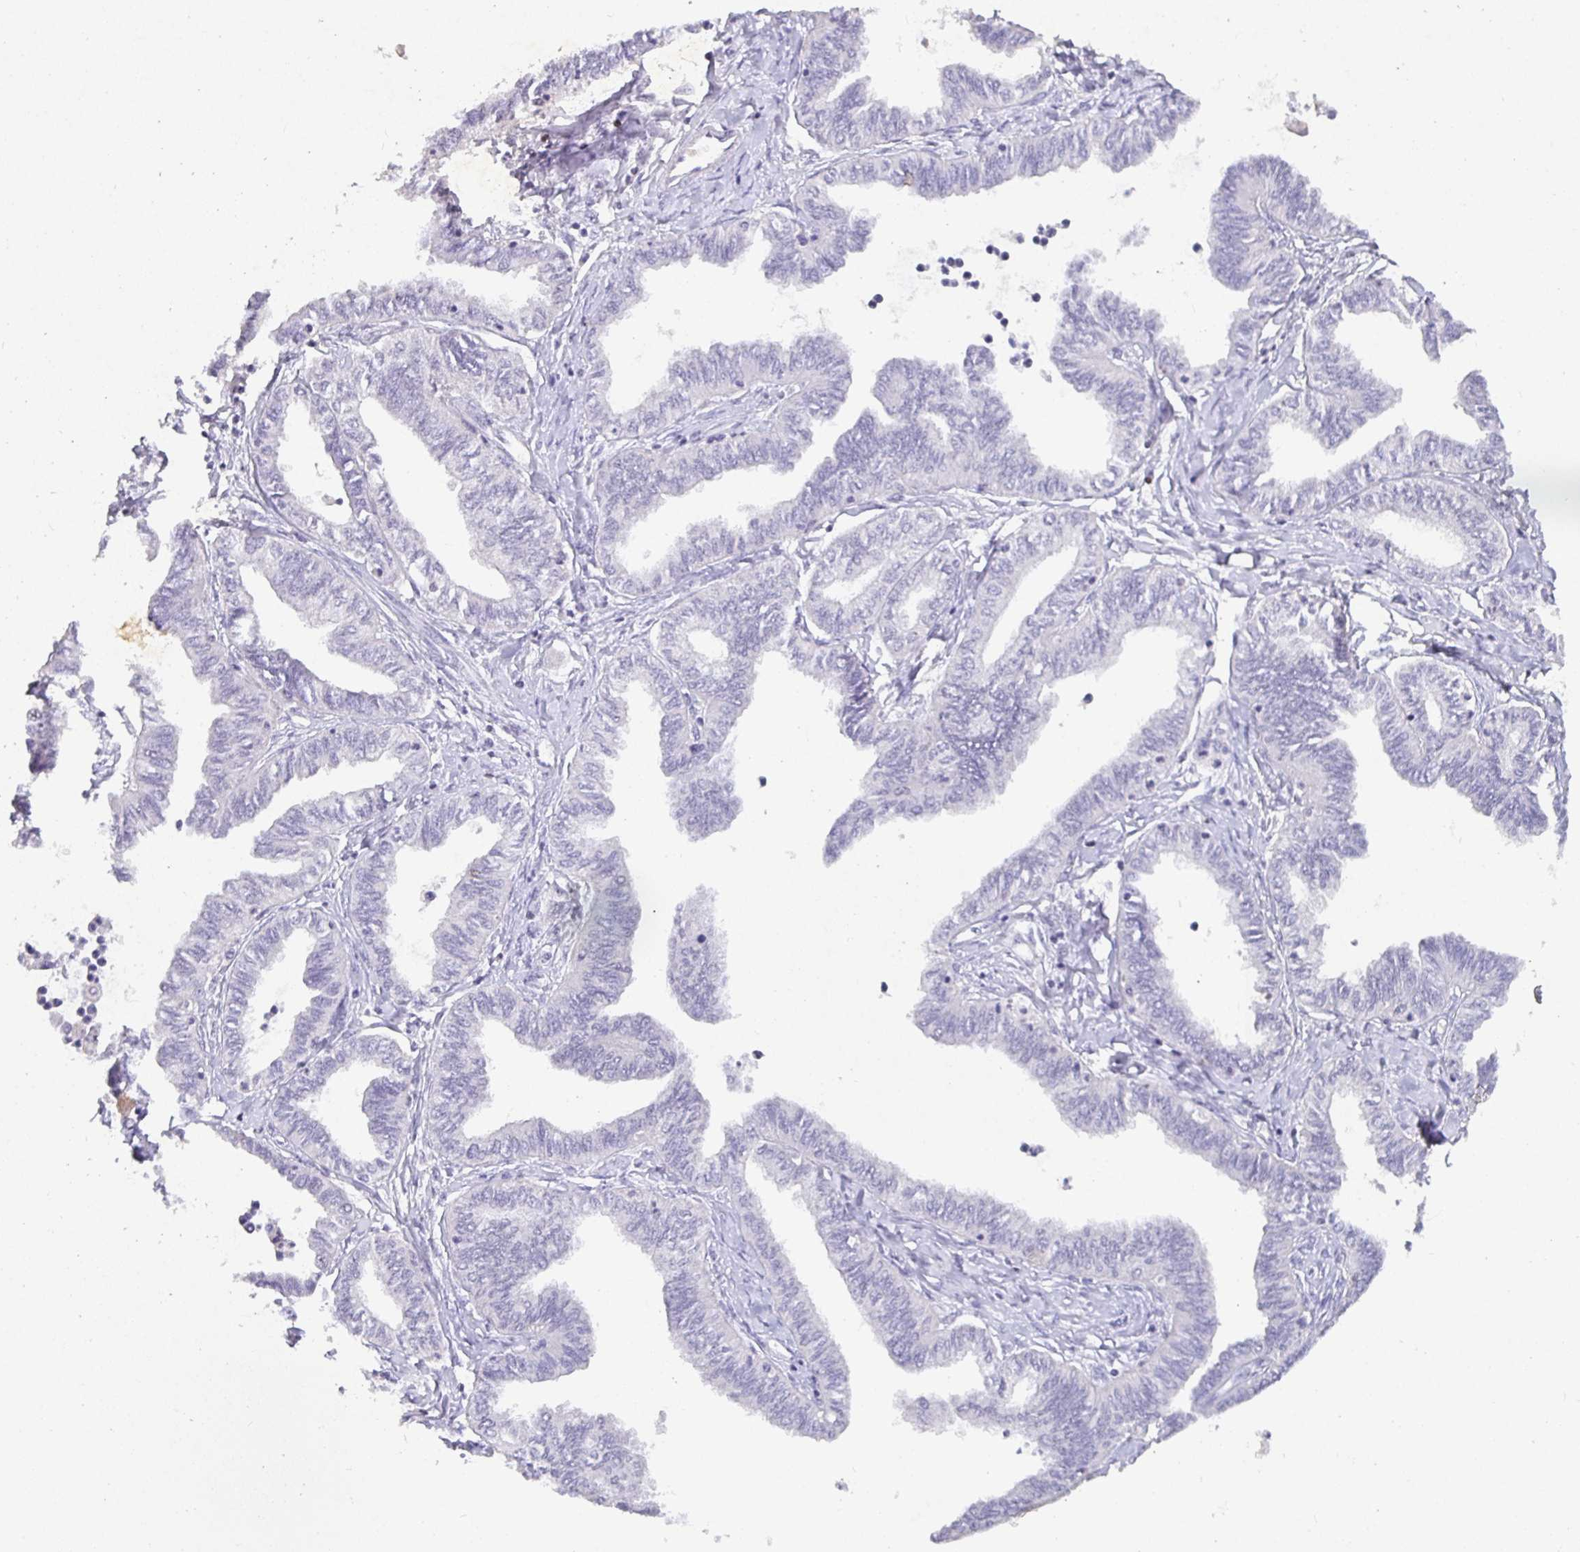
{"staining": {"intensity": "negative", "quantity": "none", "location": "none"}, "tissue": "ovarian cancer", "cell_type": "Tumor cells", "image_type": "cancer", "snomed": [{"axis": "morphology", "description": "Carcinoma, endometroid"}, {"axis": "topography", "description": "Ovary"}], "caption": "A high-resolution micrograph shows immunohistochemistry (IHC) staining of endometroid carcinoma (ovarian), which displays no significant staining in tumor cells. Brightfield microscopy of immunohistochemistry stained with DAB (brown) and hematoxylin (blue), captured at high magnification.", "gene": "SATB1", "patient": {"sex": "female", "age": 70}}